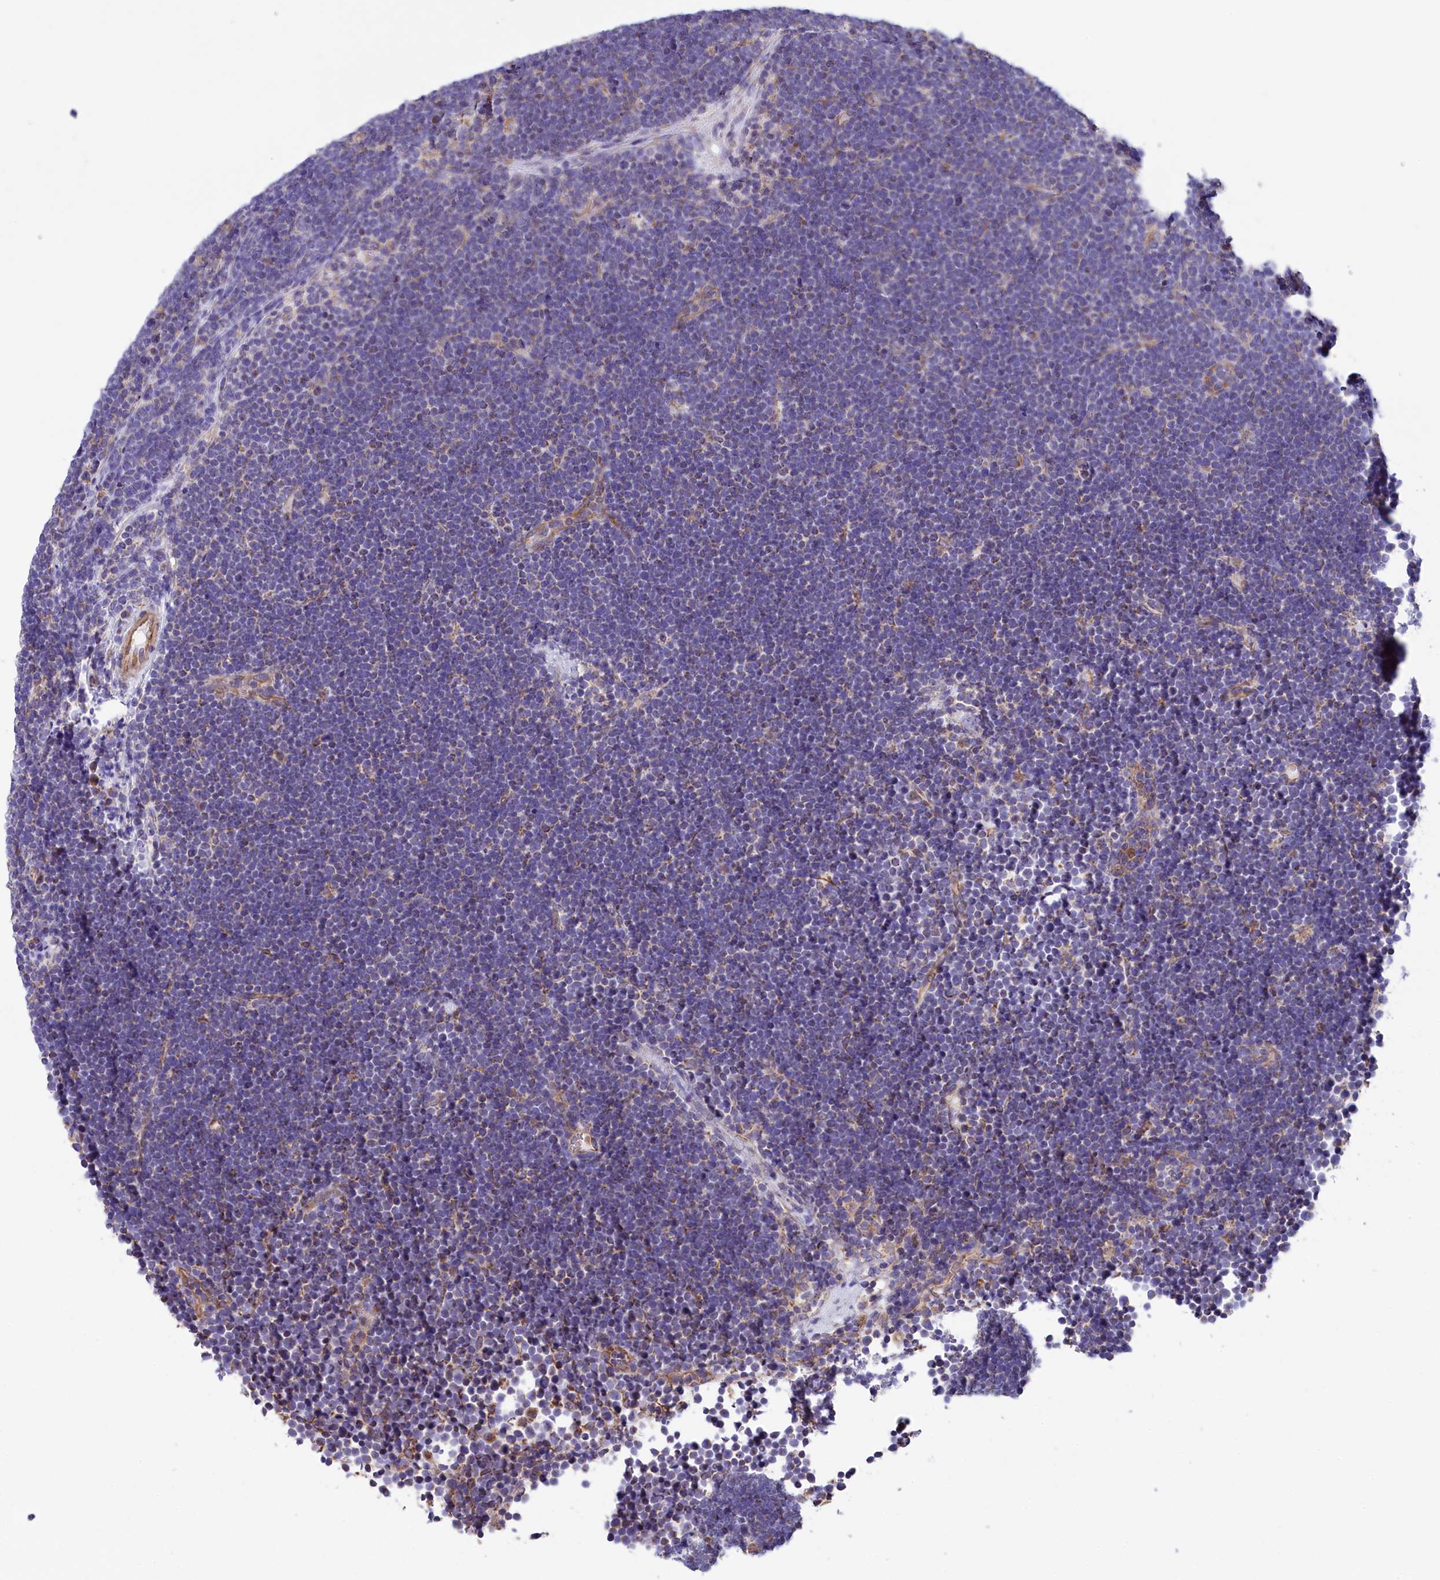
{"staining": {"intensity": "negative", "quantity": "none", "location": "none"}, "tissue": "lymphoma", "cell_type": "Tumor cells", "image_type": "cancer", "snomed": [{"axis": "morphology", "description": "Malignant lymphoma, non-Hodgkin's type, High grade"}, {"axis": "topography", "description": "Lymph node"}], "caption": "Immunohistochemical staining of human lymphoma exhibits no significant staining in tumor cells.", "gene": "GATB", "patient": {"sex": "male", "age": 13}}